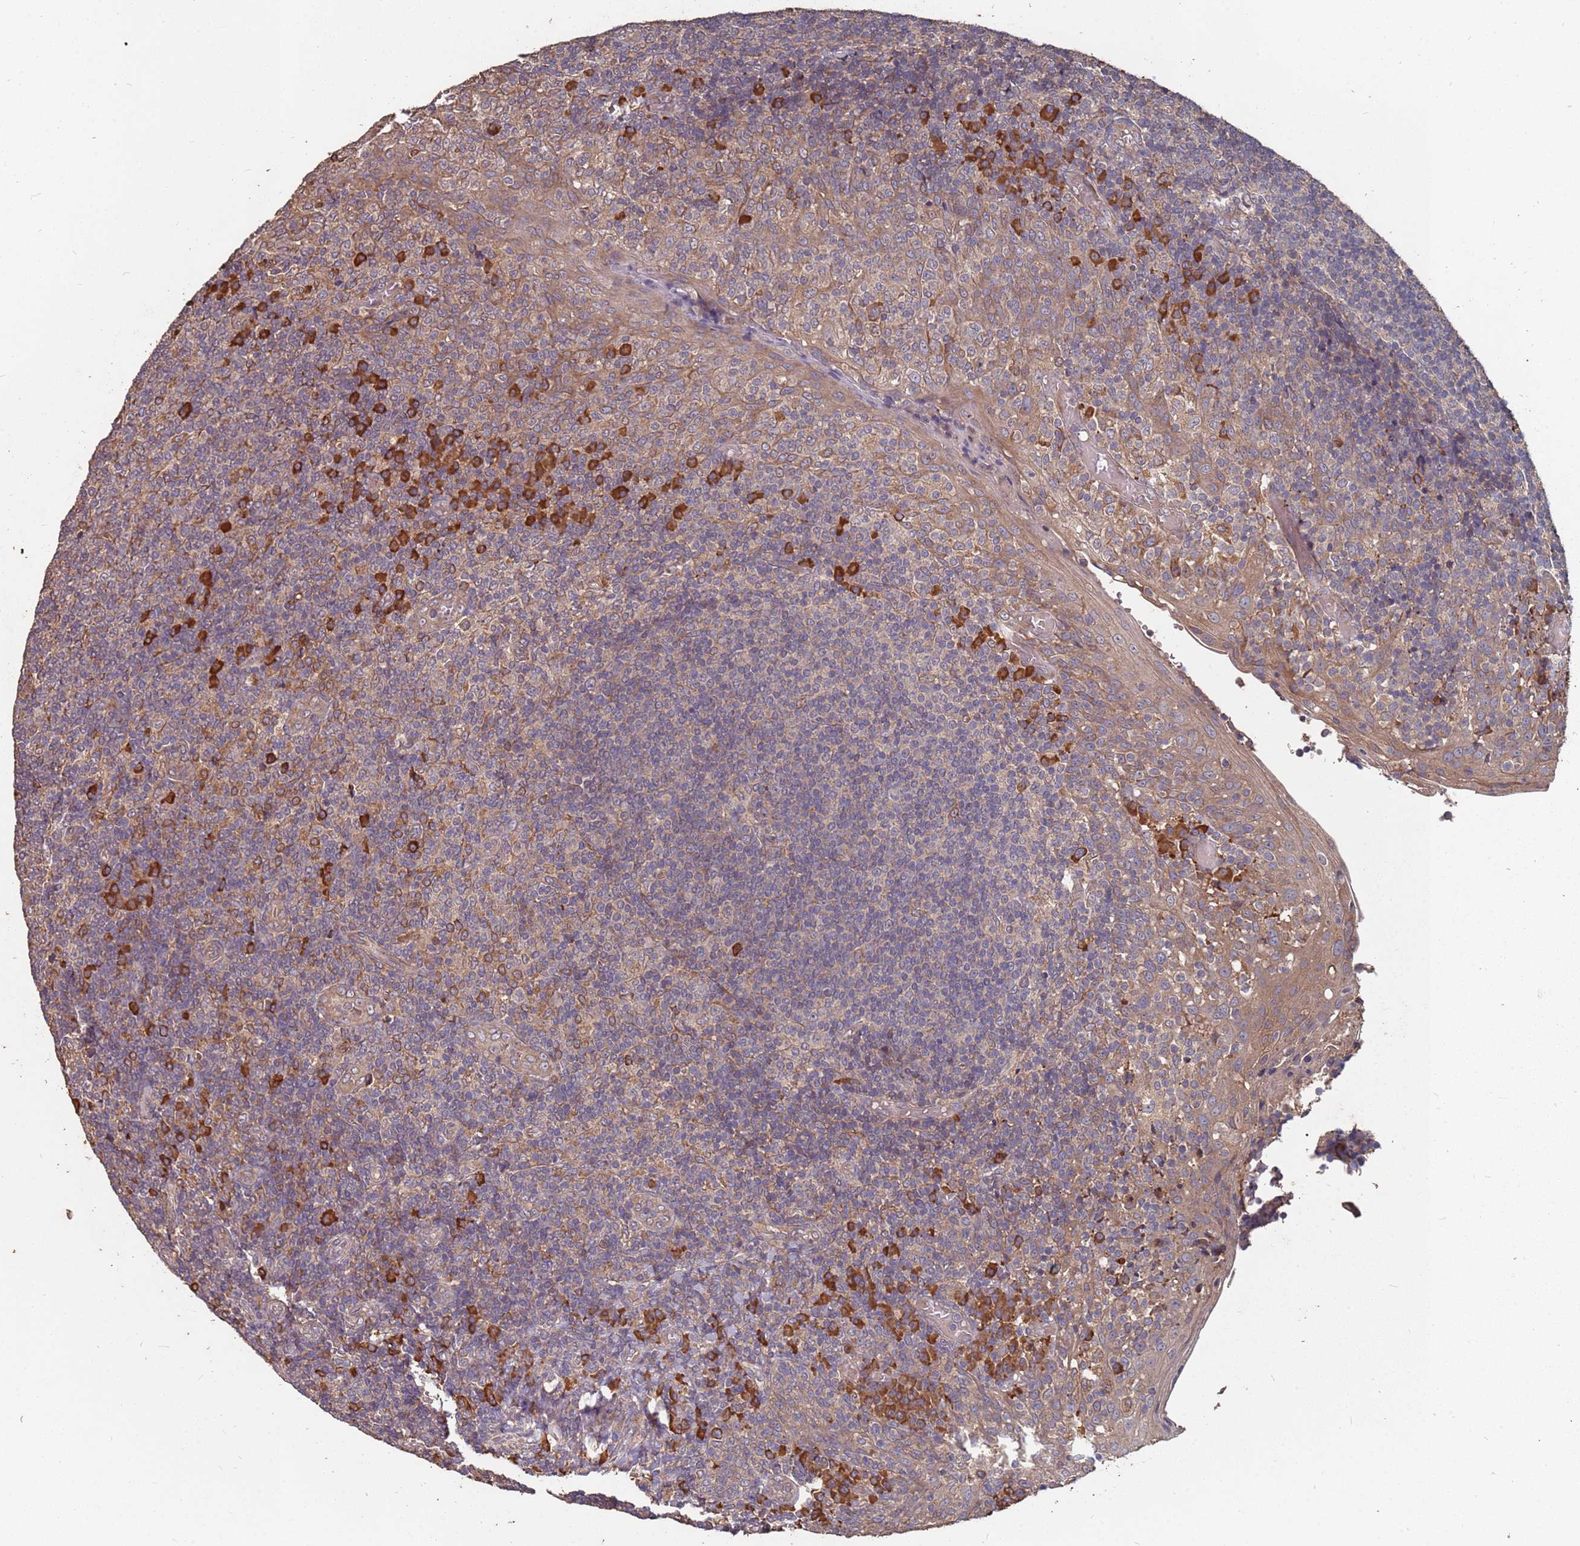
{"staining": {"intensity": "moderate", "quantity": ">75%", "location": "cytoplasmic/membranous"}, "tissue": "tonsil", "cell_type": "Germinal center cells", "image_type": "normal", "snomed": [{"axis": "morphology", "description": "Normal tissue, NOS"}, {"axis": "topography", "description": "Tonsil"}], "caption": "An immunohistochemistry (IHC) photomicrograph of normal tissue is shown. Protein staining in brown highlights moderate cytoplasmic/membranous positivity in tonsil within germinal center cells.", "gene": "ATG5", "patient": {"sex": "female", "age": 19}}